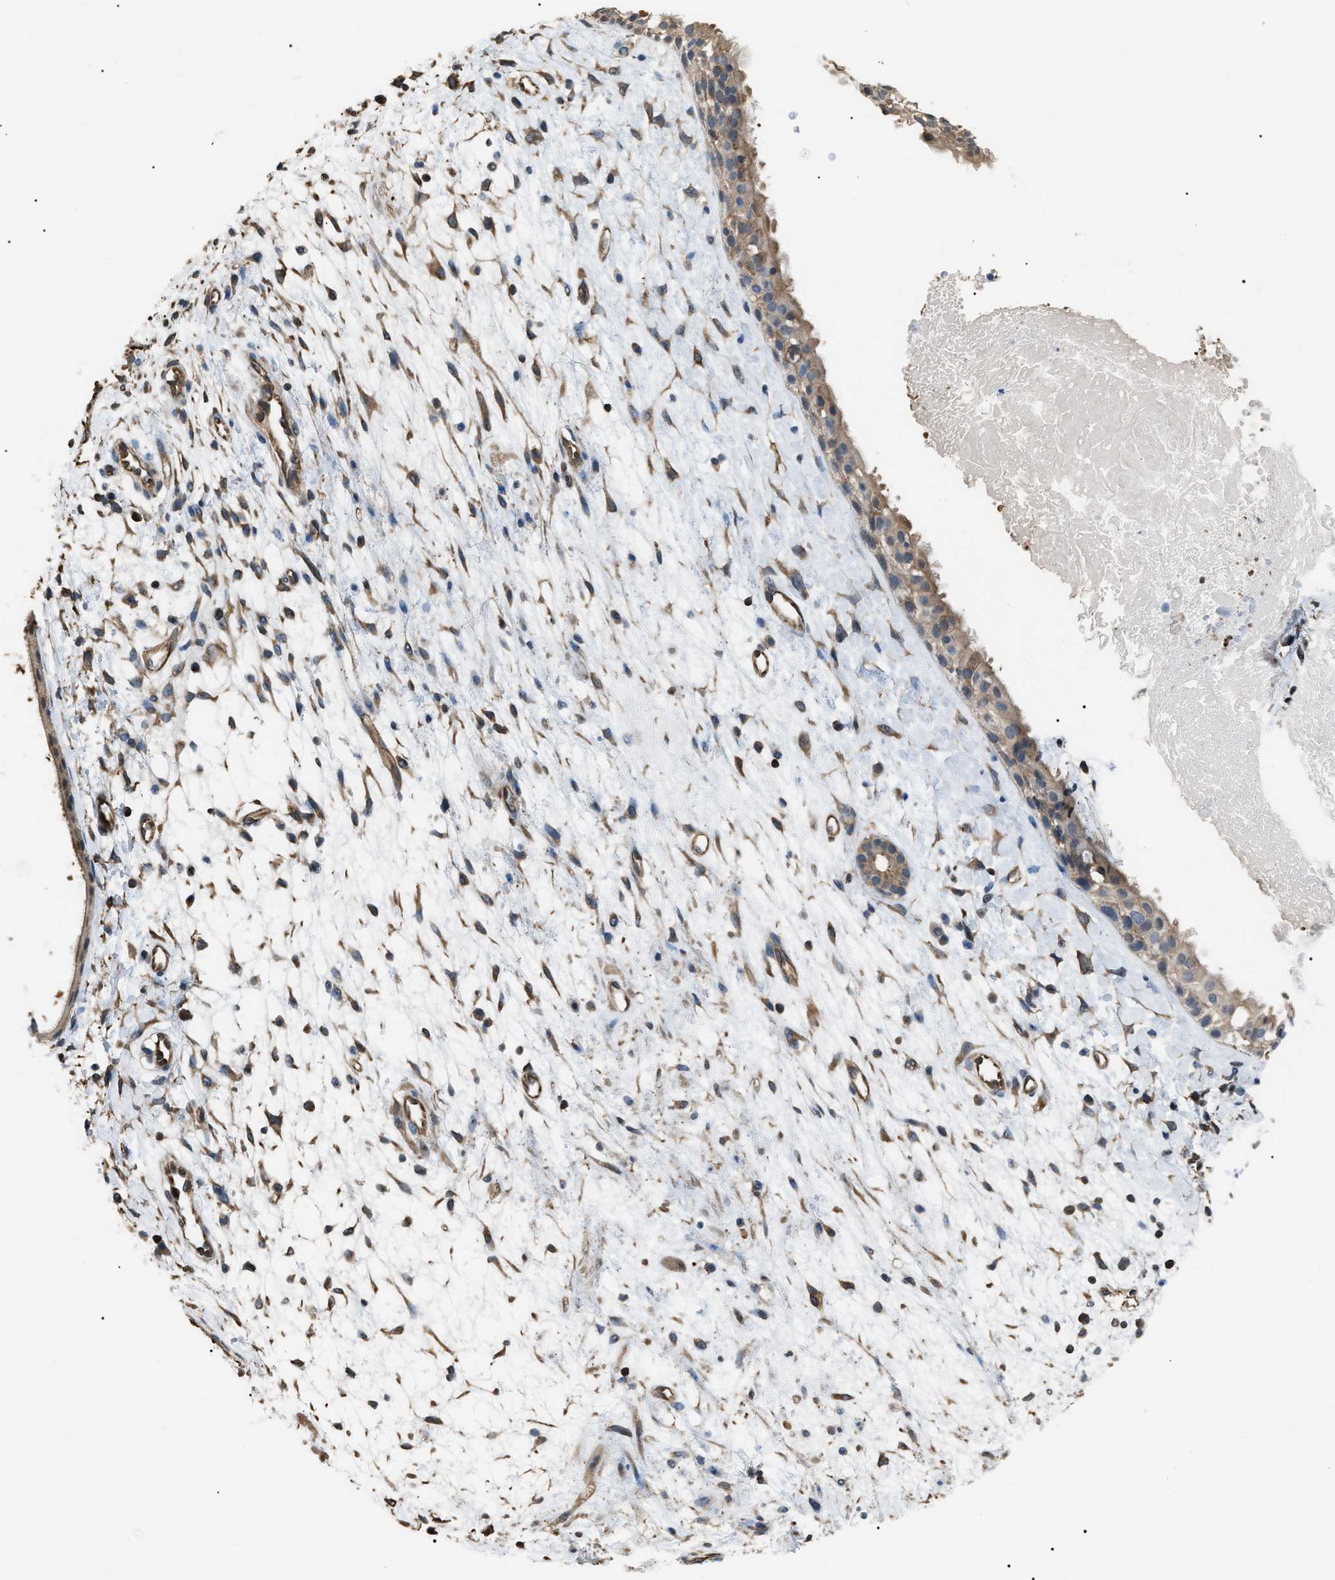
{"staining": {"intensity": "weak", "quantity": ">75%", "location": "cytoplasmic/membranous"}, "tissue": "nasopharynx", "cell_type": "Respiratory epithelial cells", "image_type": "normal", "snomed": [{"axis": "morphology", "description": "Normal tissue, NOS"}, {"axis": "topography", "description": "Nasopharynx"}], "caption": "Unremarkable nasopharynx displays weak cytoplasmic/membranous expression in about >75% of respiratory epithelial cells.", "gene": "PDCD5", "patient": {"sex": "male", "age": 22}}